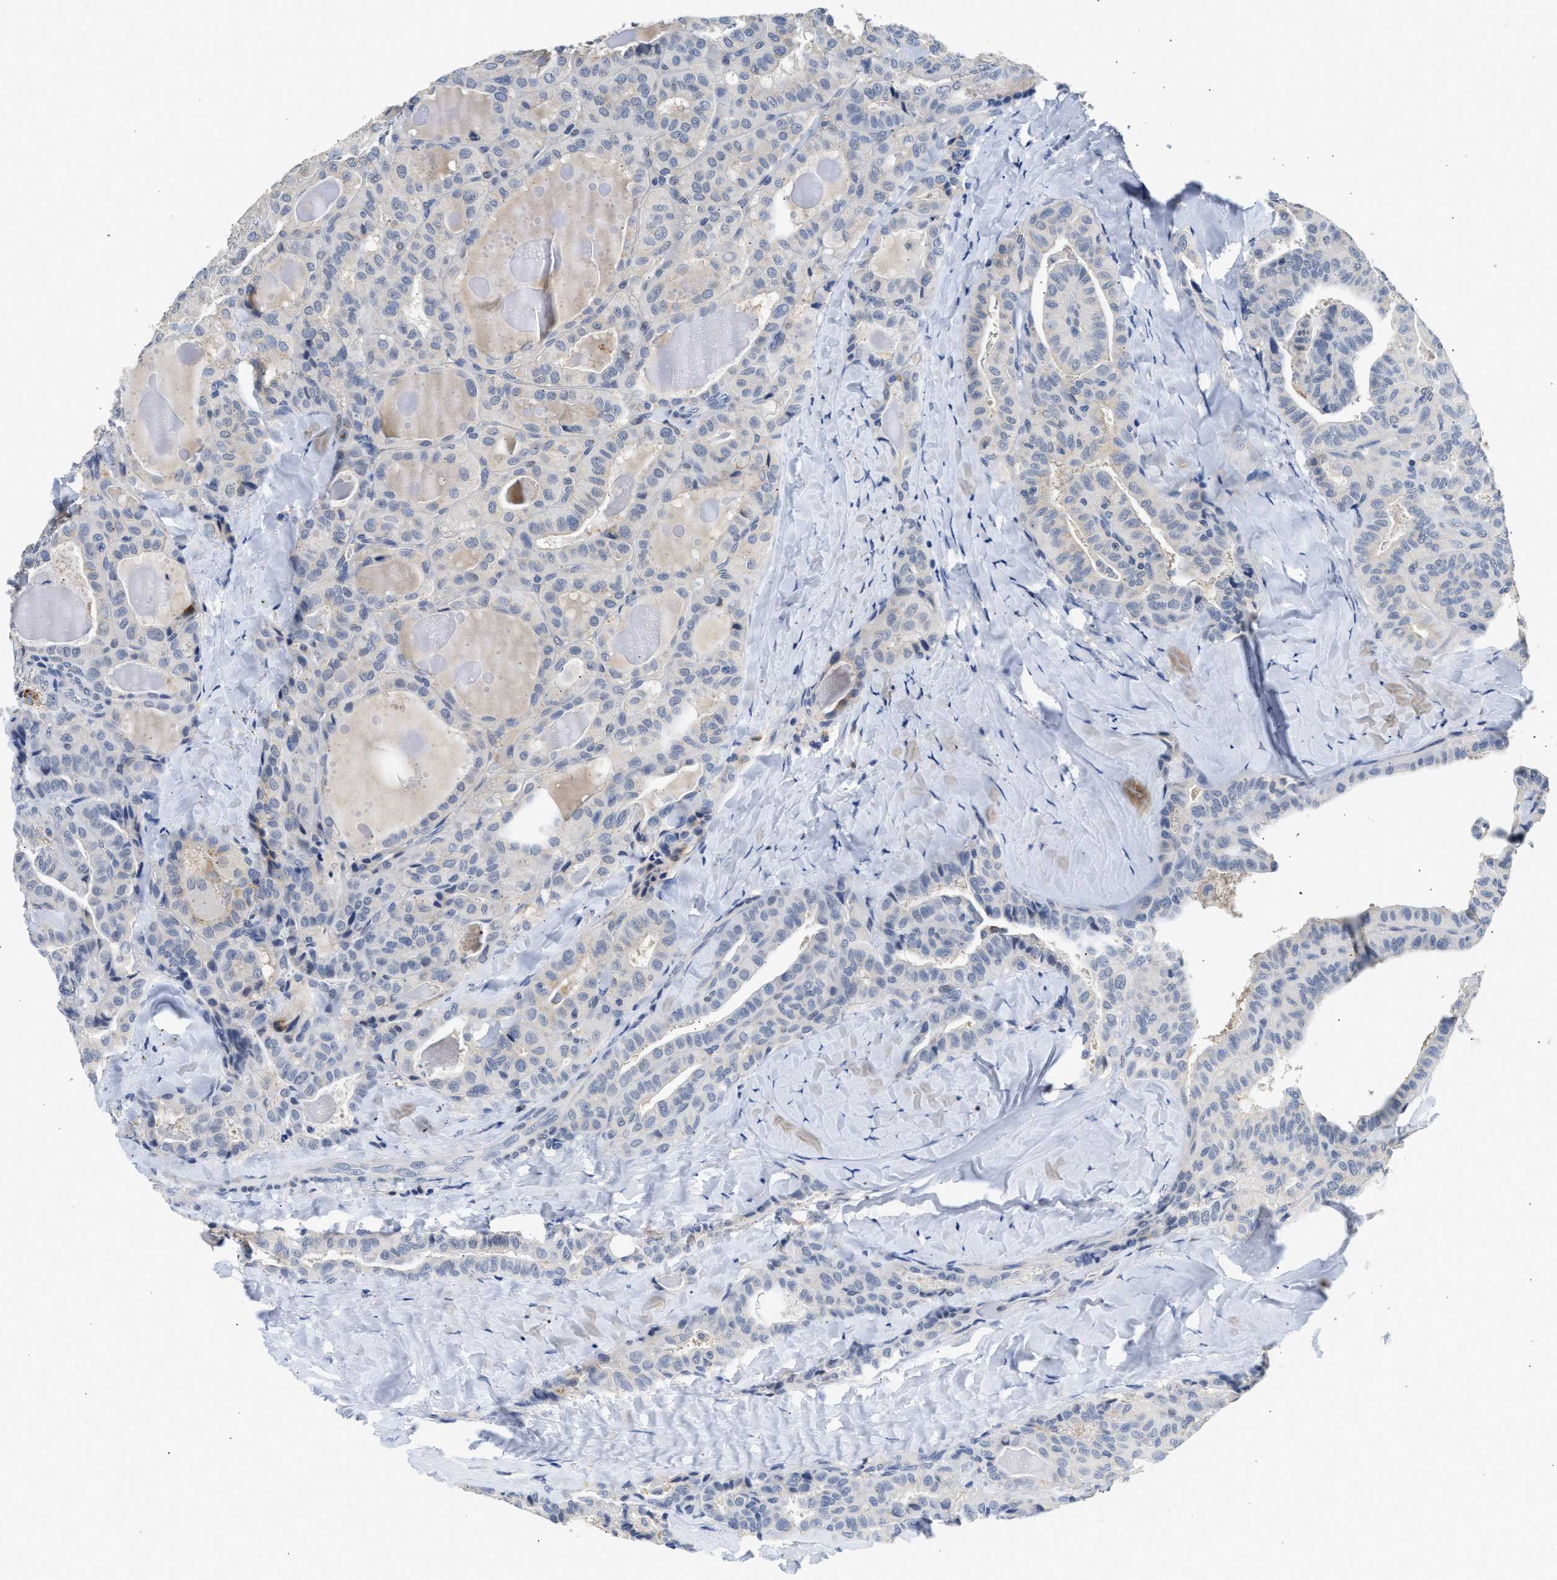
{"staining": {"intensity": "negative", "quantity": "none", "location": "none"}, "tissue": "thyroid cancer", "cell_type": "Tumor cells", "image_type": "cancer", "snomed": [{"axis": "morphology", "description": "Papillary adenocarcinoma, NOS"}, {"axis": "topography", "description": "Thyroid gland"}], "caption": "Immunohistochemistry of thyroid cancer (papillary adenocarcinoma) demonstrates no positivity in tumor cells.", "gene": "PPM1L", "patient": {"sex": "male", "age": 77}}